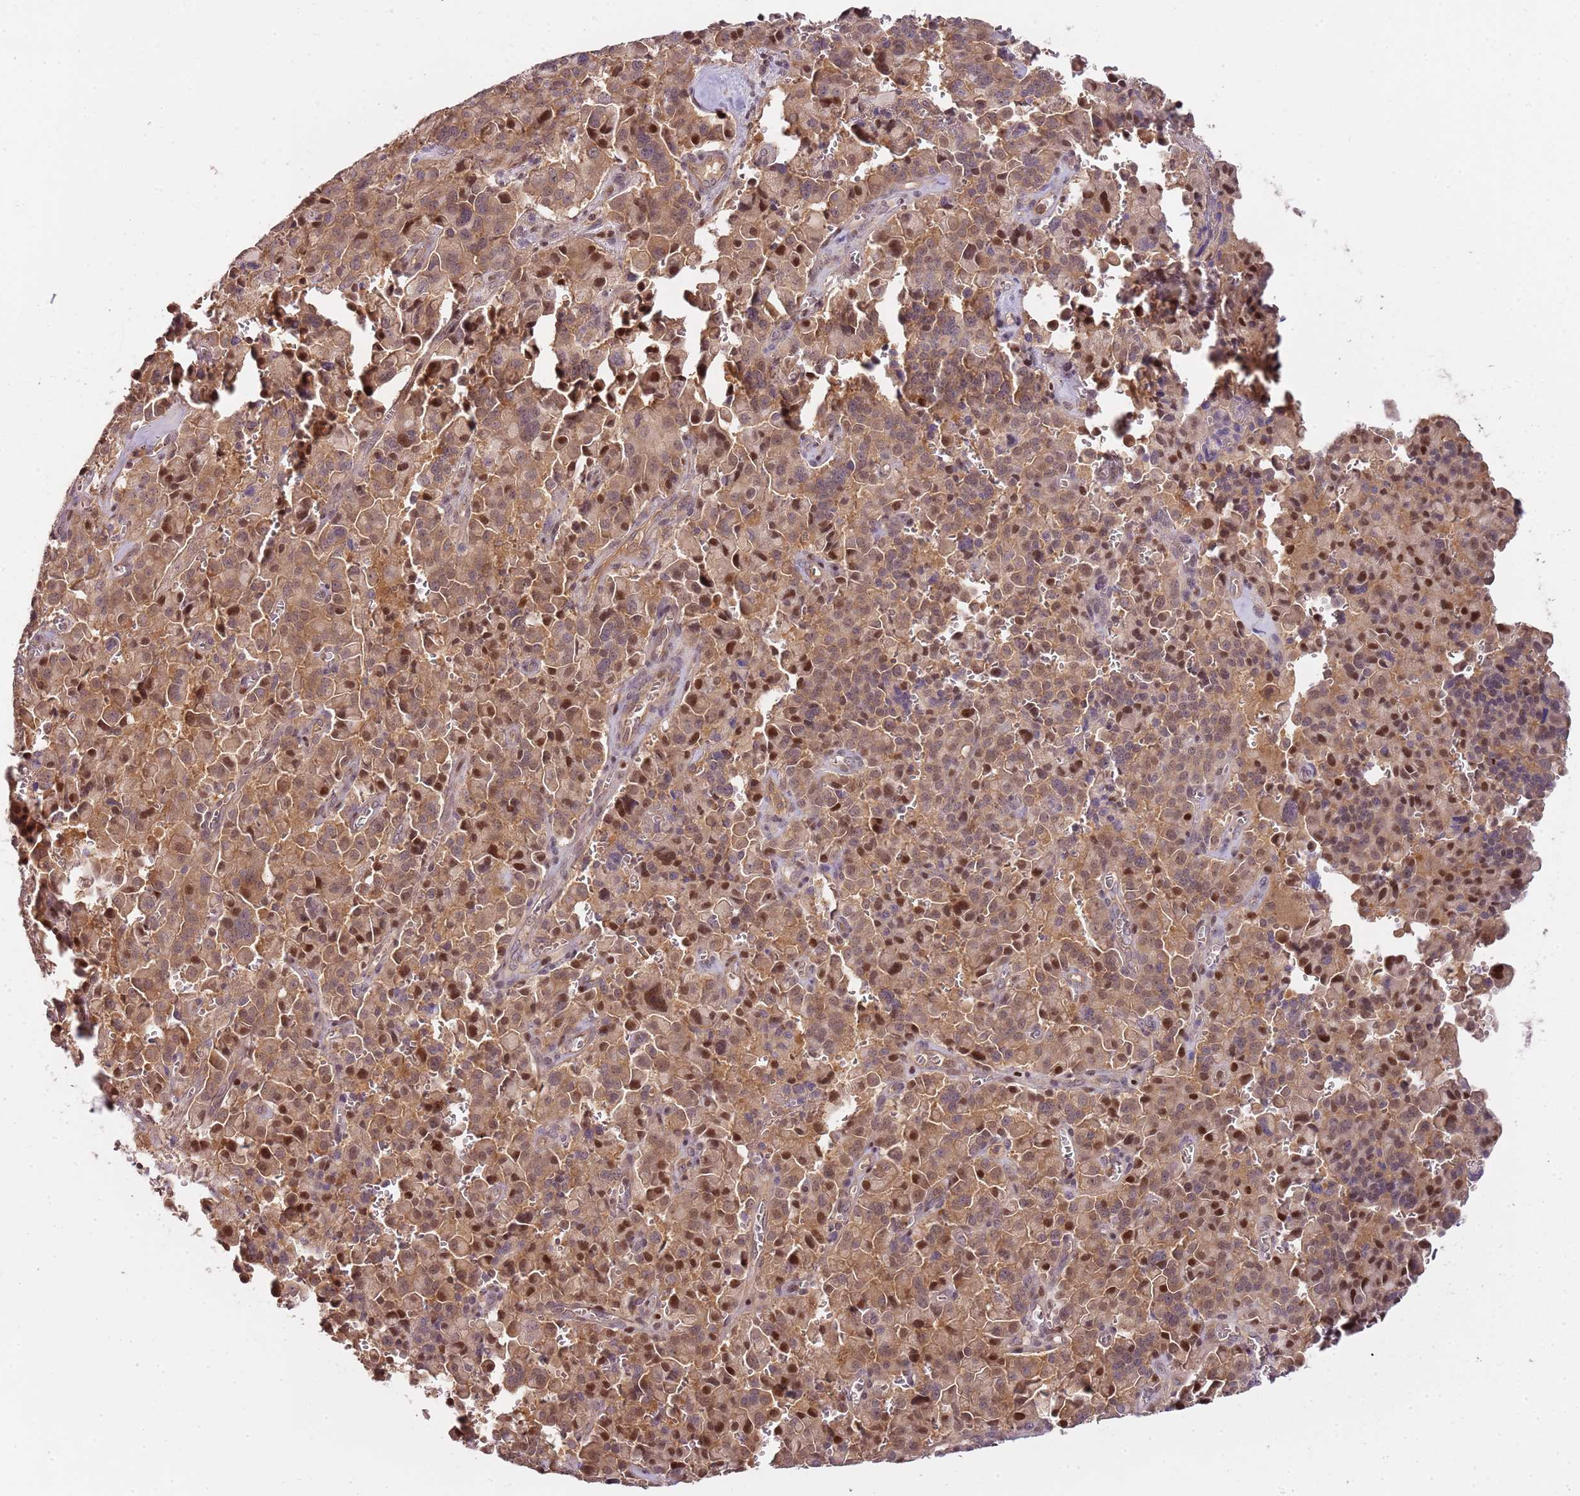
{"staining": {"intensity": "moderate", "quantity": ">75%", "location": "cytoplasmic/membranous,nuclear"}, "tissue": "pancreatic cancer", "cell_type": "Tumor cells", "image_type": "cancer", "snomed": [{"axis": "morphology", "description": "Adenocarcinoma, NOS"}, {"axis": "topography", "description": "Pancreas"}], "caption": "A medium amount of moderate cytoplasmic/membranous and nuclear staining is identified in approximately >75% of tumor cells in pancreatic cancer (adenocarcinoma) tissue.", "gene": "GSTO2", "patient": {"sex": "male", "age": 65}}